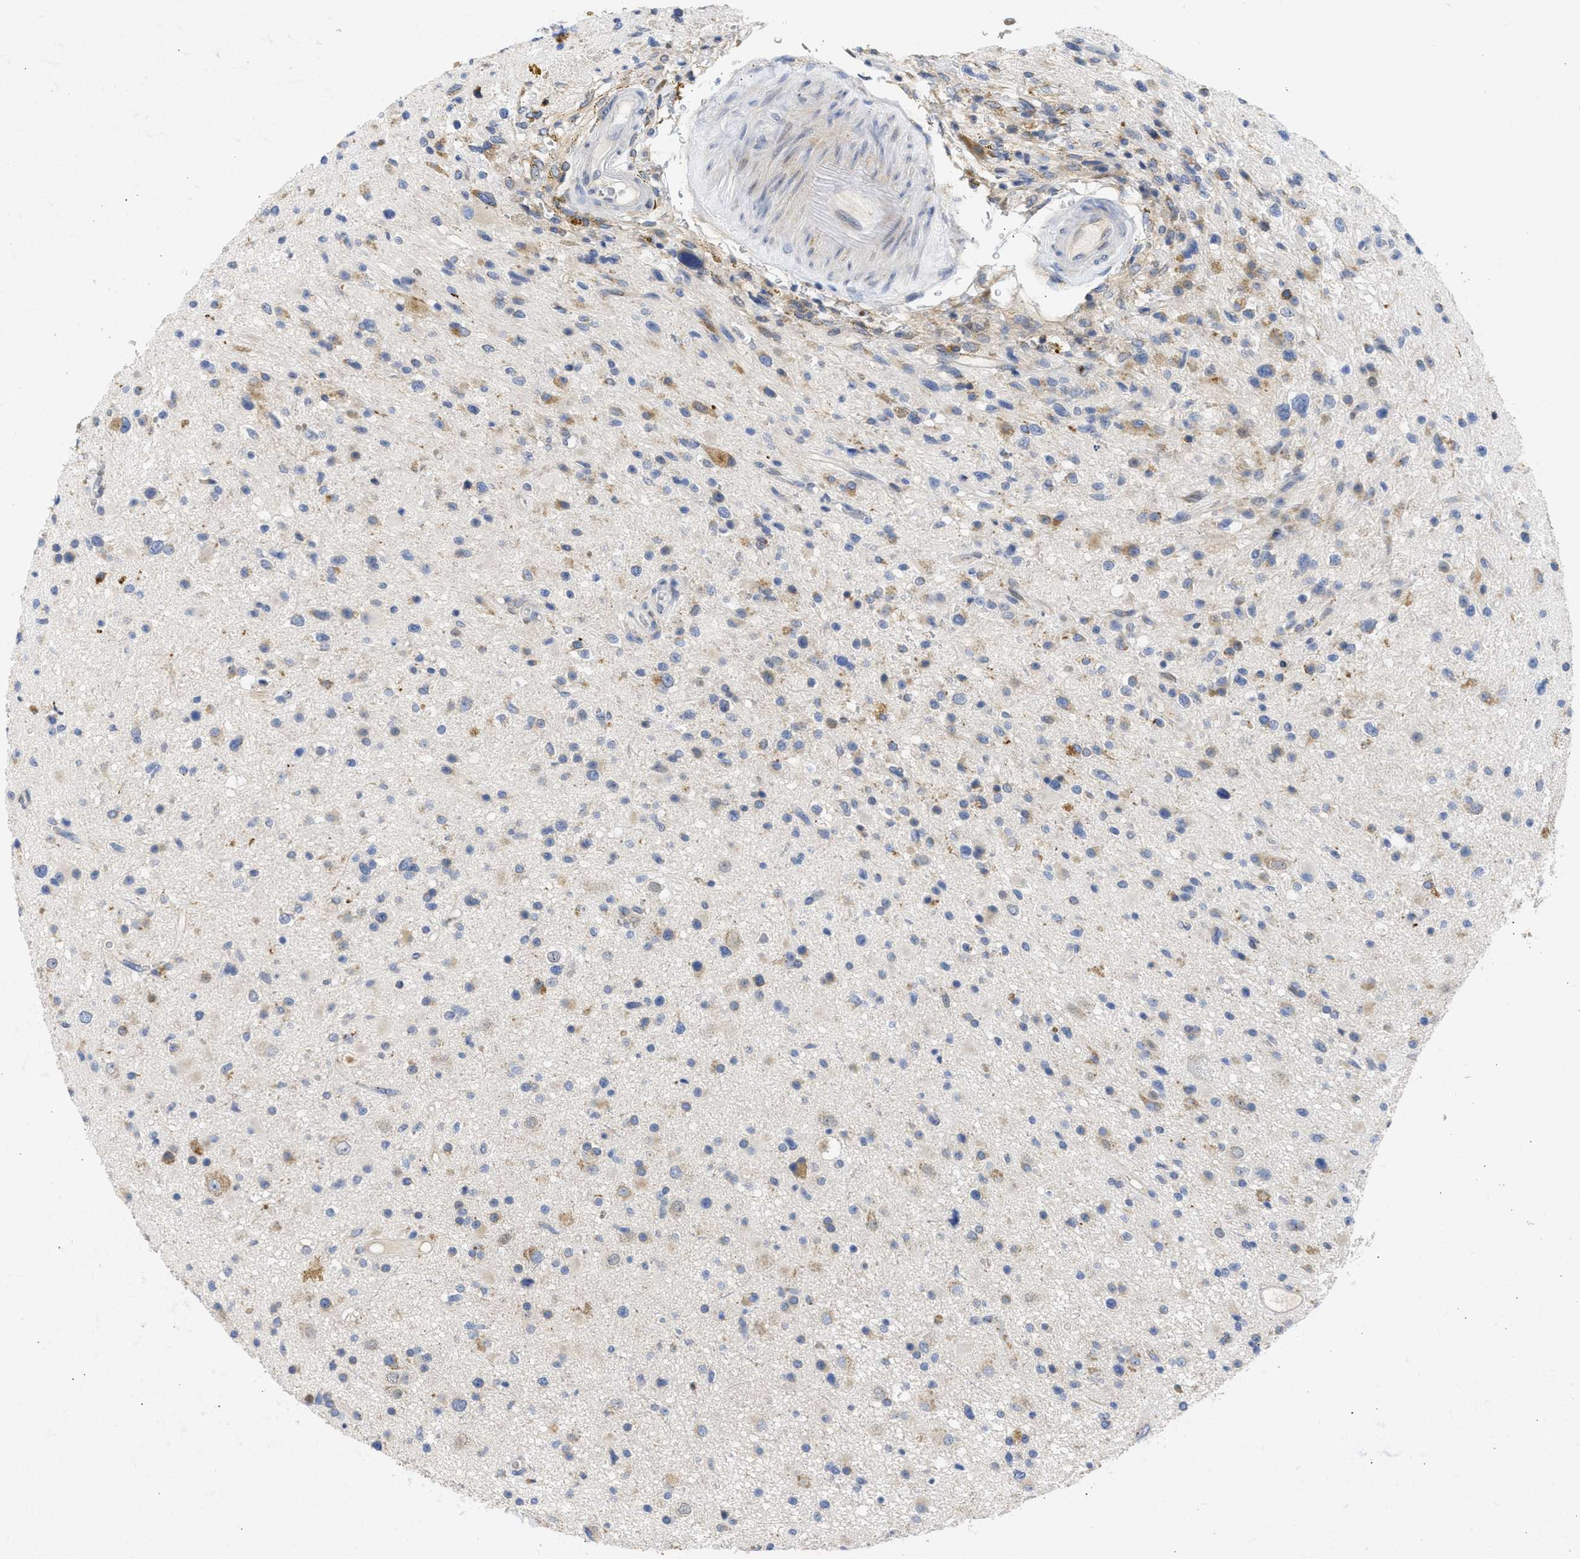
{"staining": {"intensity": "weak", "quantity": "25%-75%", "location": "cytoplasmic/membranous"}, "tissue": "glioma", "cell_type": "Tumor cells", "image_type": "cancer", "snomed": [{"axis": "morphology", "description": "Glioma, malignant, High grade"}, {"axis": "topography", "description": "Brain"}], "caption": "This photomicrograph displays immunohistochemistry (IHC) staining of human glioma, with low weak cytoplasmic/membranous expression in about 25%-75% of tumor cells.", "gene": "TMED1", "patient": {"sex": "male", "age": 33}}